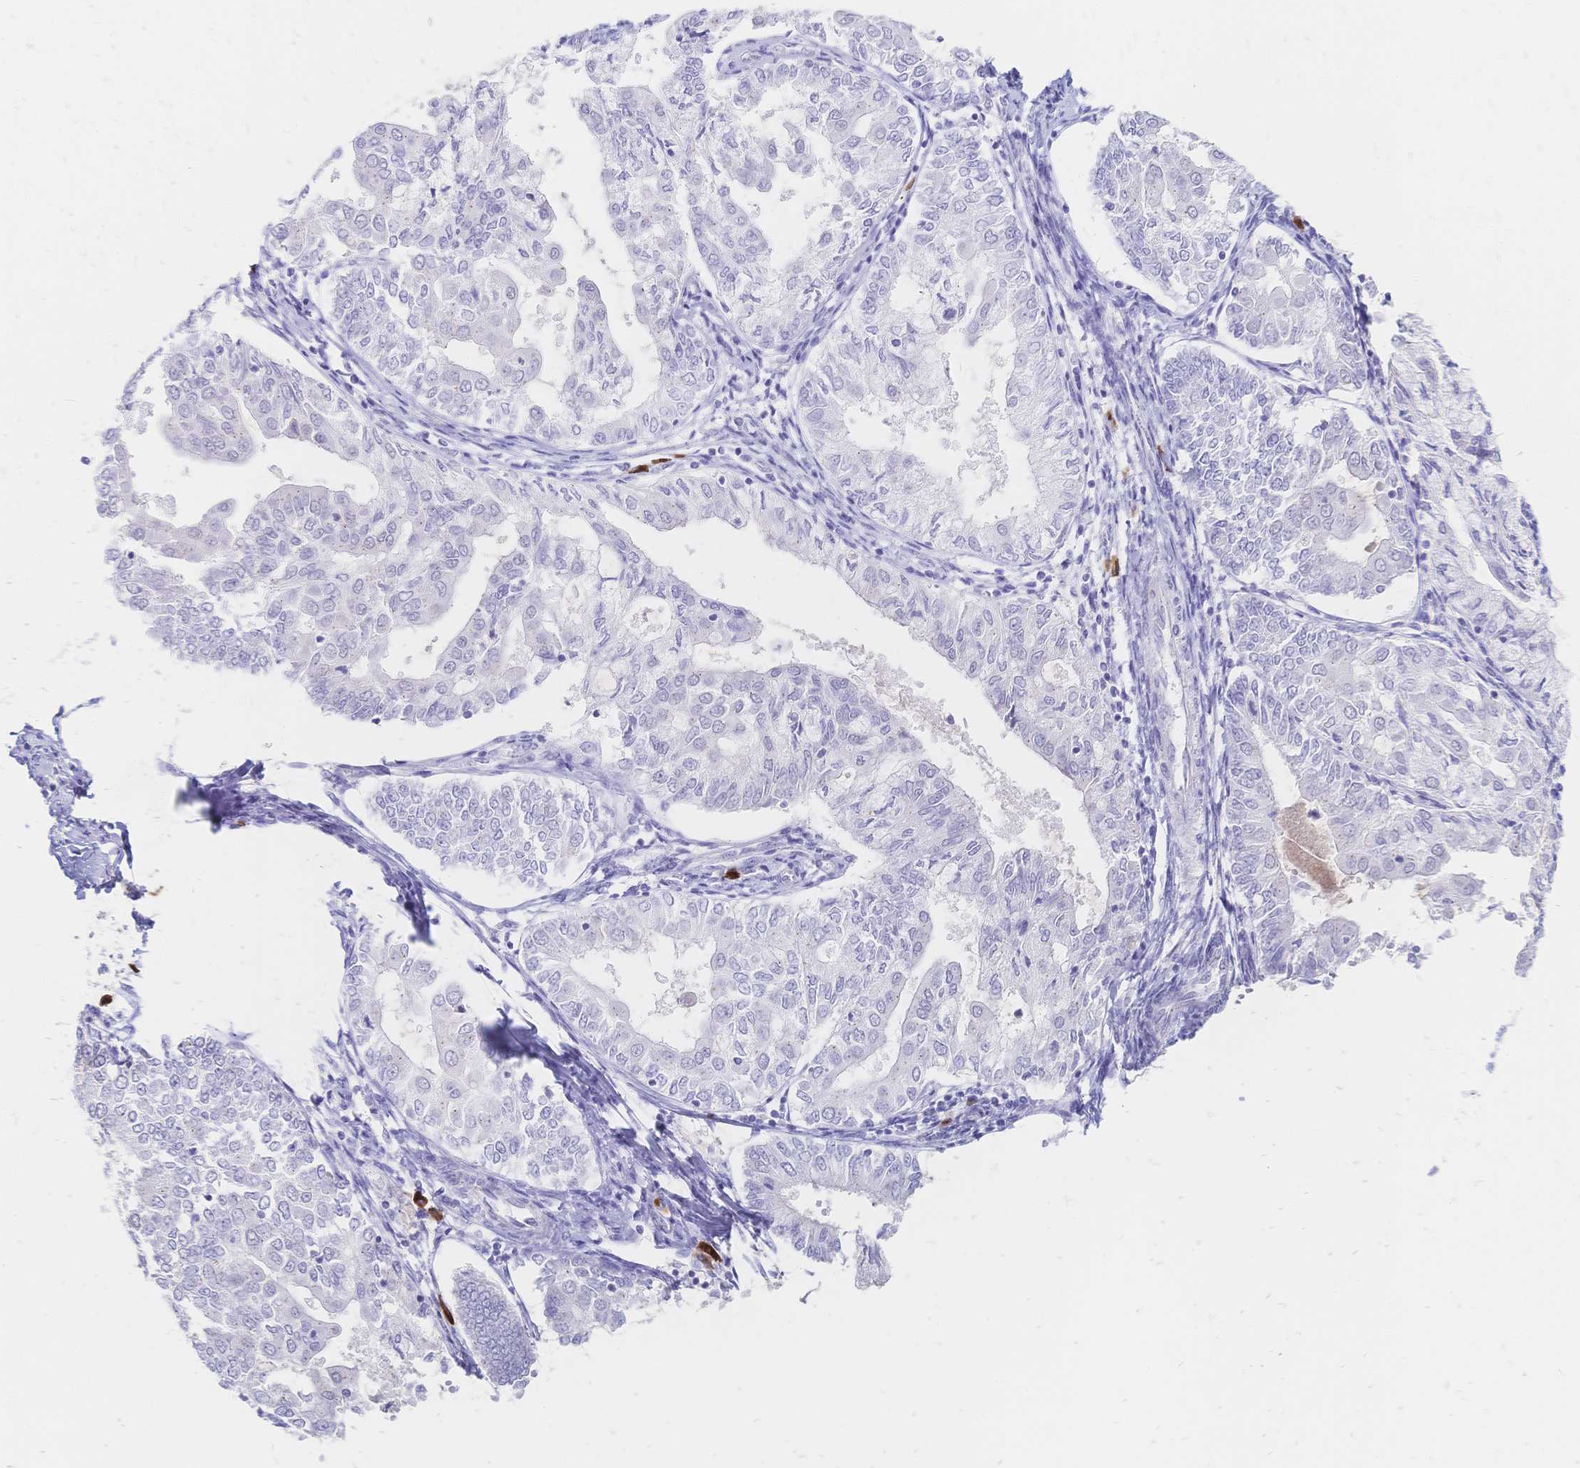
{"staining": {"intensity": "negative", "quantity": "none", "location": "none"}, "tissue": "endometrial cancer", "cell_type": "Tumor cells", "image_type": "cancer", "snomed": [{"axis": "morphology", "description": "Adenocarcinoma, NOS"}, {"axis": "topography", "description": "Endometrium"}], "caption": "A high-resolution histopathology image shows IHC staining of endometrial cancer, which displays no significant positivity in tumor cells. (DAB IHC, high magnification).", "gene": "PSORS1C2", "patient": {"sex": "female", "age": 68}}